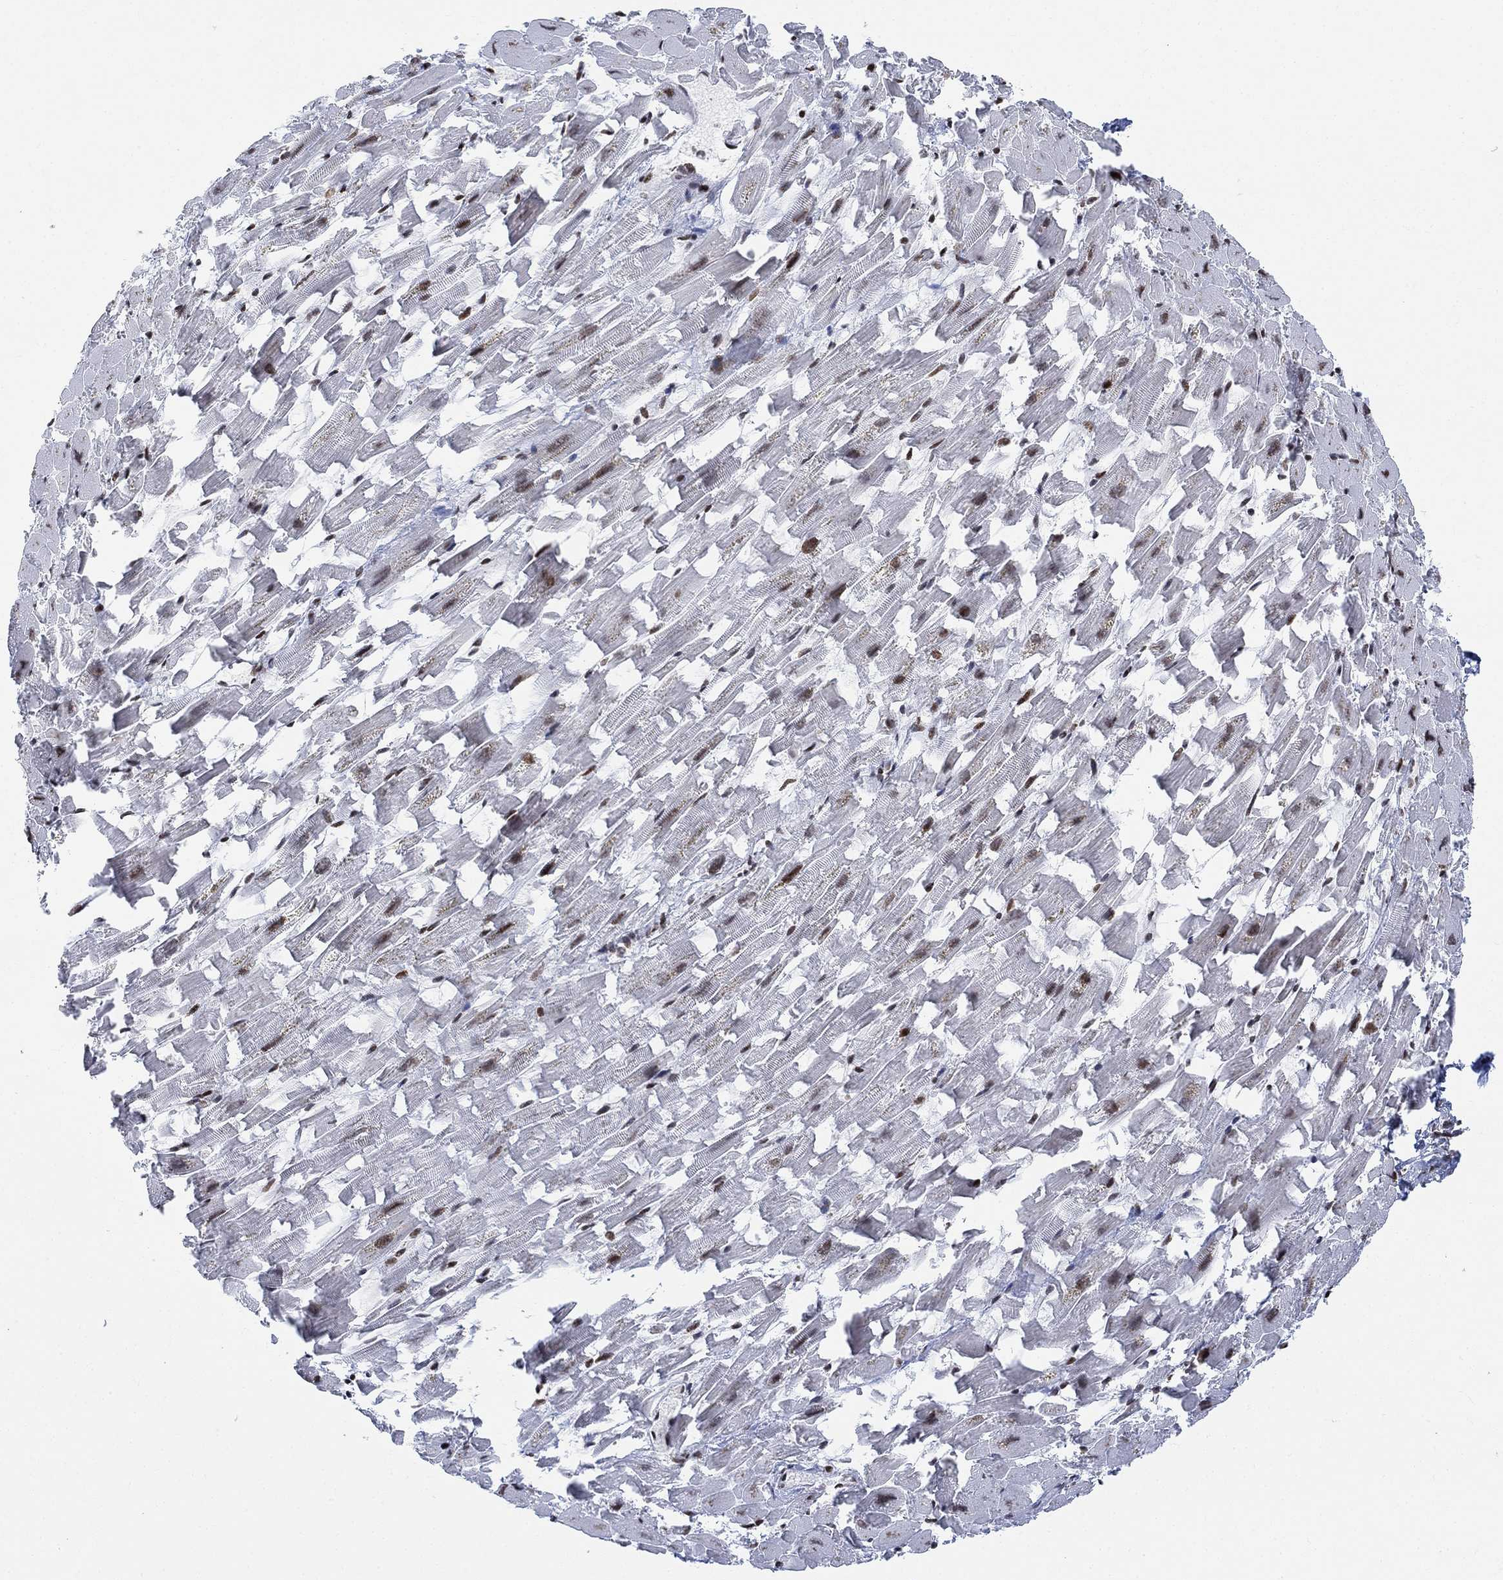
{"staining": {"intensity": "moderate", "quantity": "25%-75%", "location": "nuclear"}, "tissue": "heart muscle", "cell_type": "Cardiomyocytes", "image_type": "normal", "snomed": [{"axis": "morphology", "description": "Normal tissue, NOS"}, {"axis": "topography", "description": "Heart"}], "caption": "Unremarkable heart muscle reveals moderate nuclear expression in approximately 25%-75% of cardiomyocytes.", "gene": "ABHD14A", "patient": {"sex": "female", "age": 64}}